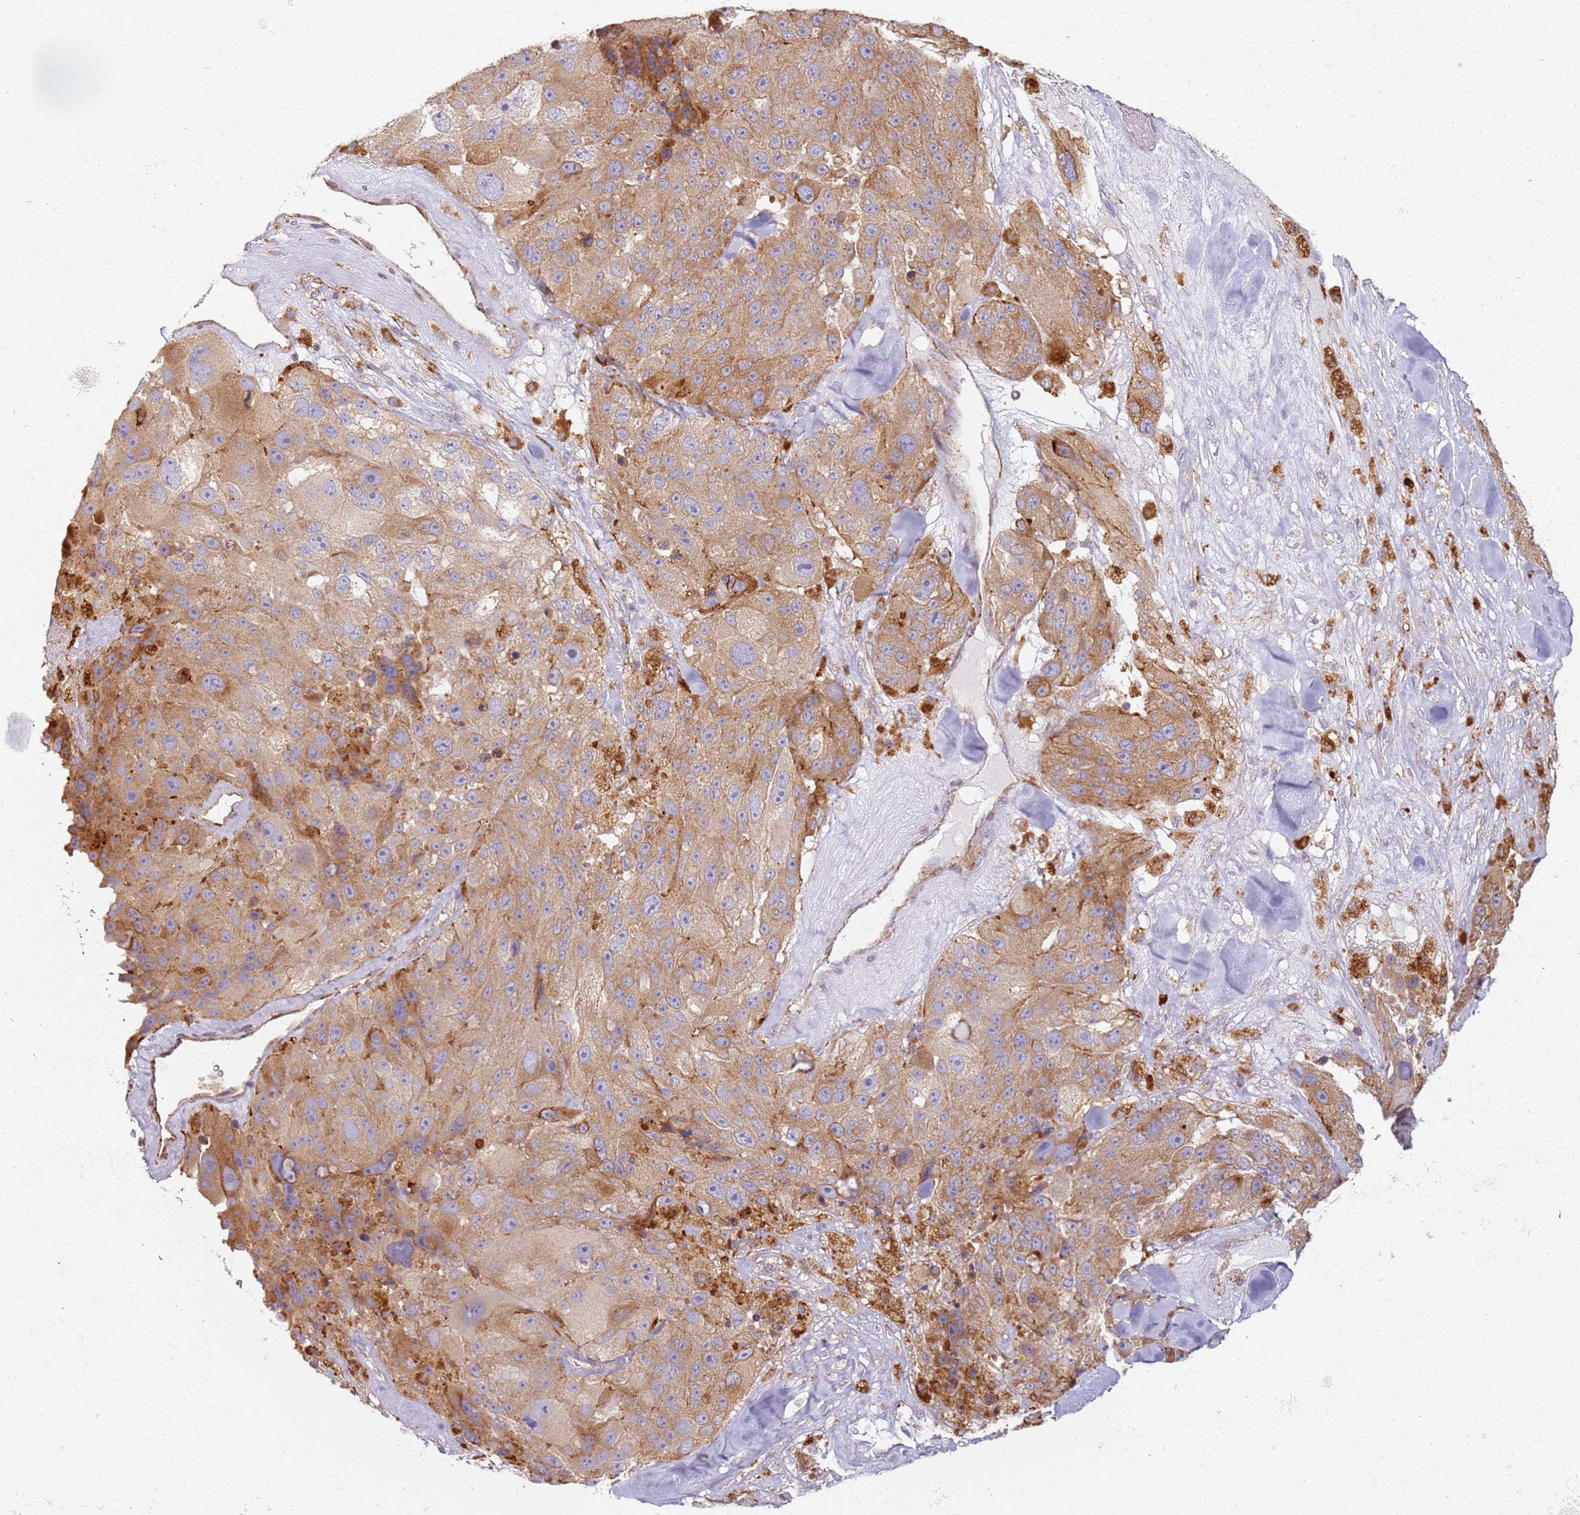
{"staining": {"intensity": "moderate", "quantity": ">75%", "location": "cytoplasmic/membranous"}, "tissue": "melanoma", "cell_type": "Tumor cells", "image_type": "cancer", "snomed": [{"axis": "morphology", "description": "Malignant melanoma, Metastatic site"}, {"axis": "topography", "description": "Lymph node"}], "caption": "Melanoma was stained to show a protein in brown. There is medium levels of moderate cytoplasmic/membranous expression in approximately >75% of tumor cells.", "gene": "PROKR2", "patient": {"sex": "male", "age": 62}}